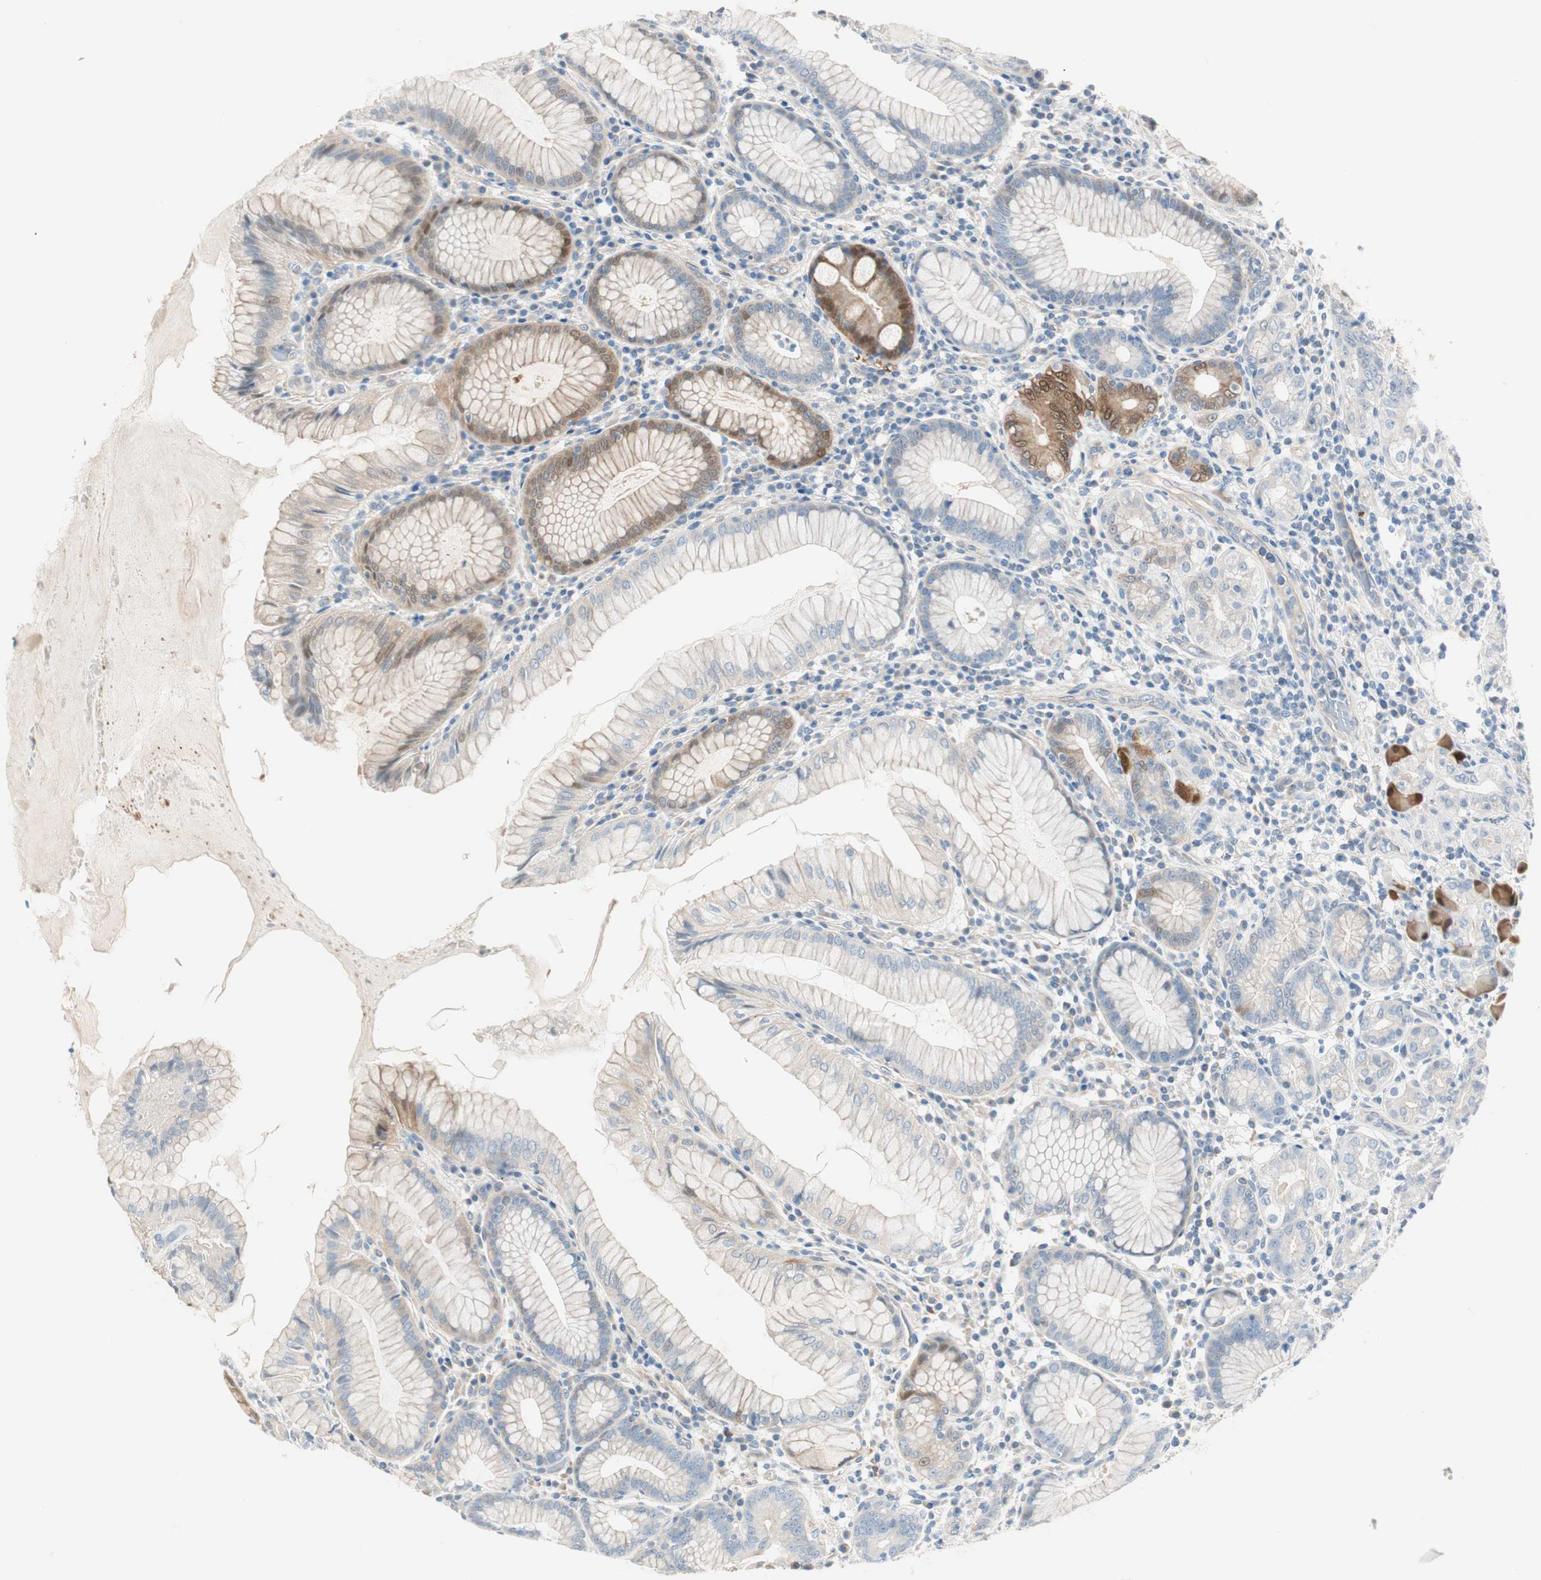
{"staining": {"intensity": "moderate", "quantity": "<25%", "location": "cytoplasmic/membranous,nuclear"}, "tissue": "stomach", "cell_type": "Glandular cells", "image_type": "normal", "snomed": [{"axis": "morphology", "description": "Normal tissue, NOS"}, {"axis": "topography", "description": "Stomach, lower"}], "caption": "This photomicrograph reveals immunohistochemistry staining of unremarkable stomach, with low moderate cytoplasmic/membranous,nuclear staining in approximately <25% of glandular cells.", "gene": "CDK3", "patient": {"sex": "female", "age": 76}}